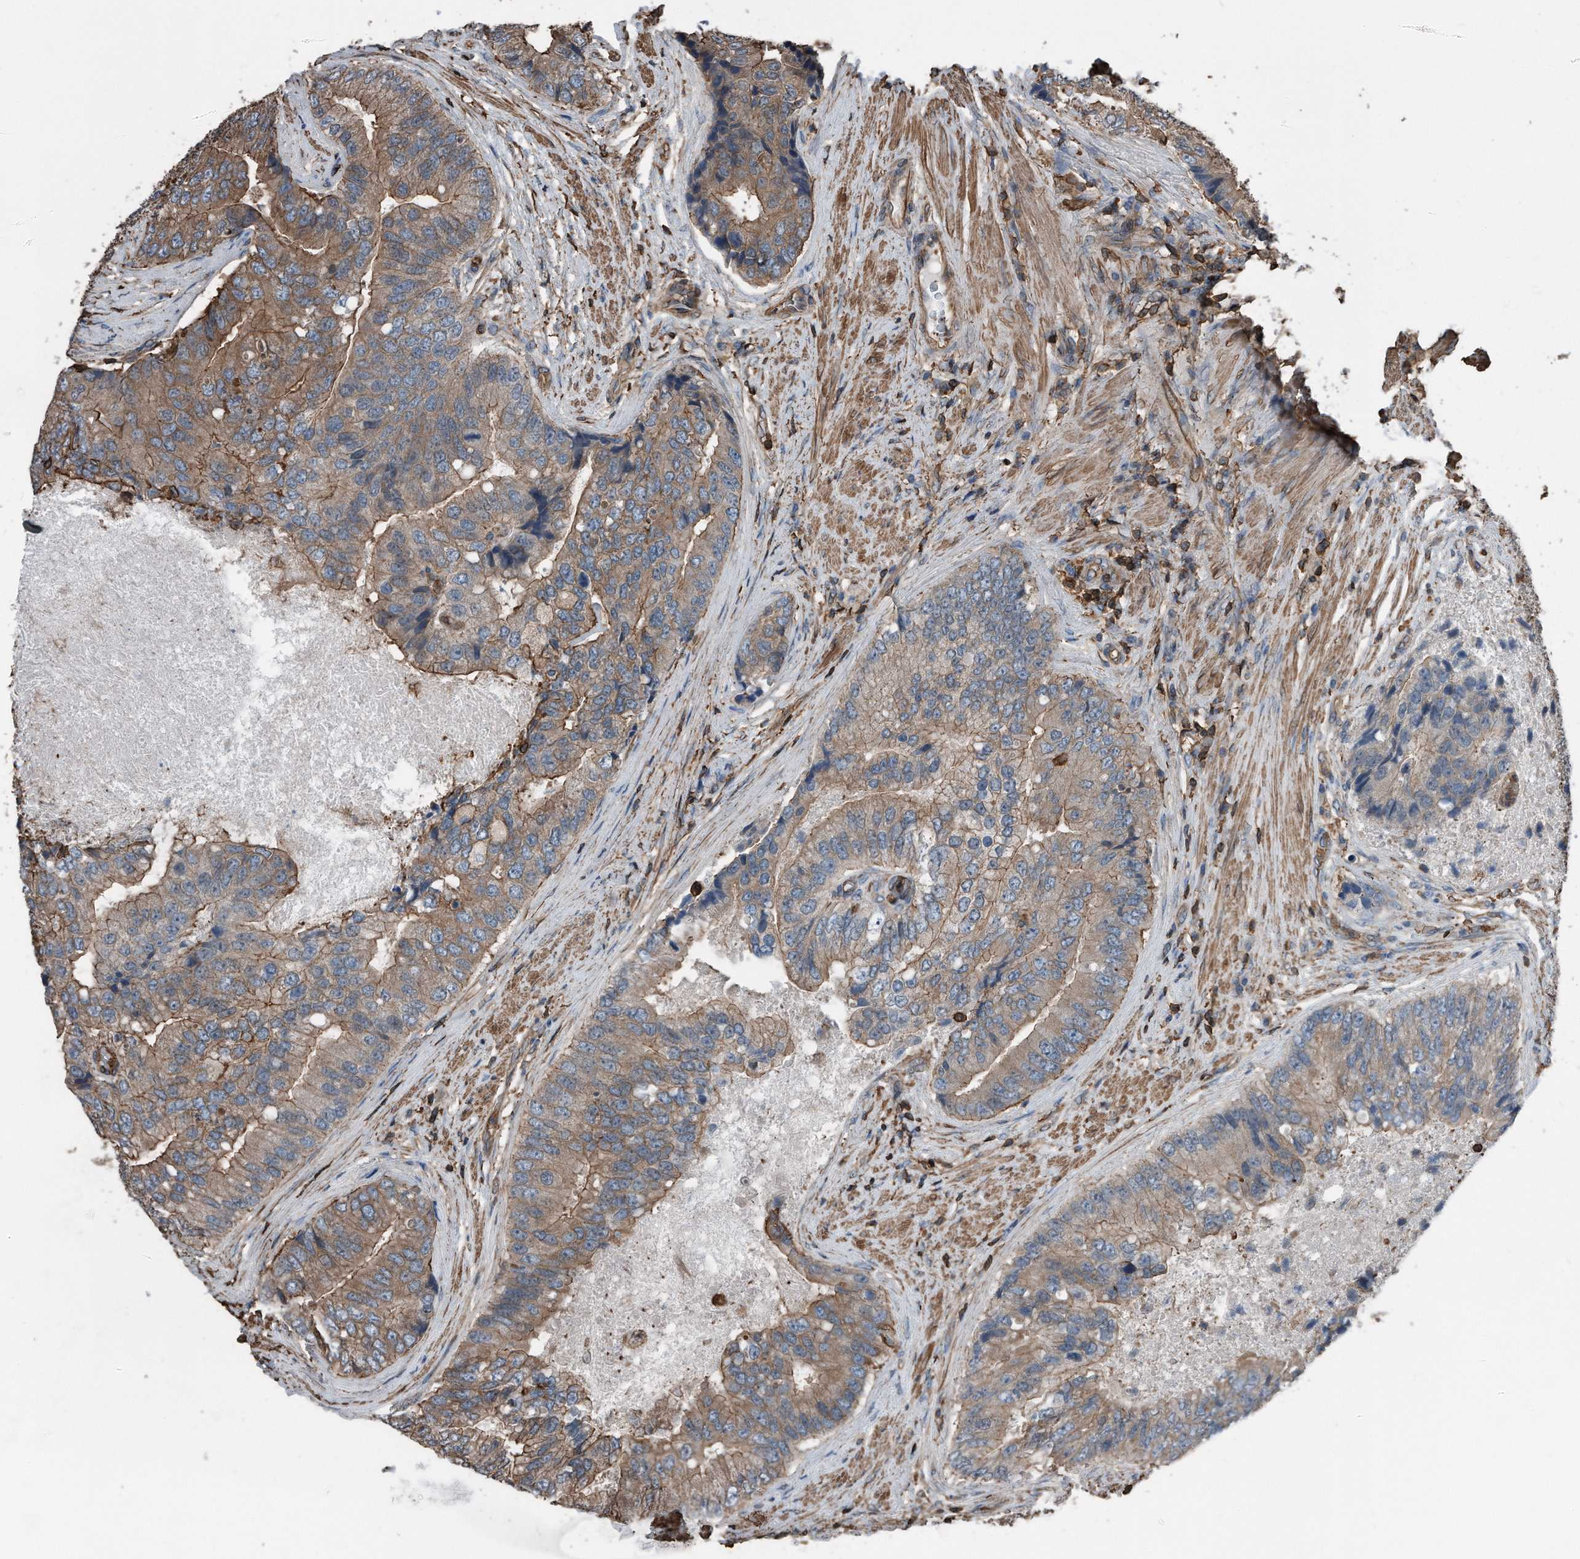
{"staining": {"intensity": "moderate", "quantity": ">75%", "location": "cytoplasmic/membranous"}, "tissue": "prostate cancer", "cell_type": "Tumor cells", "image_type": "cancer", "snomed": [{"axis": "morphology", "description": "Adenocarcinoma, High grade"}, {"axis": "topography", "description": "Prostate"}], "caption": "Brown immunohistochemical staining in human prostate cancer displays moderate cytoplasmic/membranous positivity in approximately >75% of tumor cells. (IHC, brightfield microscopy, high magnification).", "gene": "RSPO3", "patient": {"sex": "male", "age": 70}}